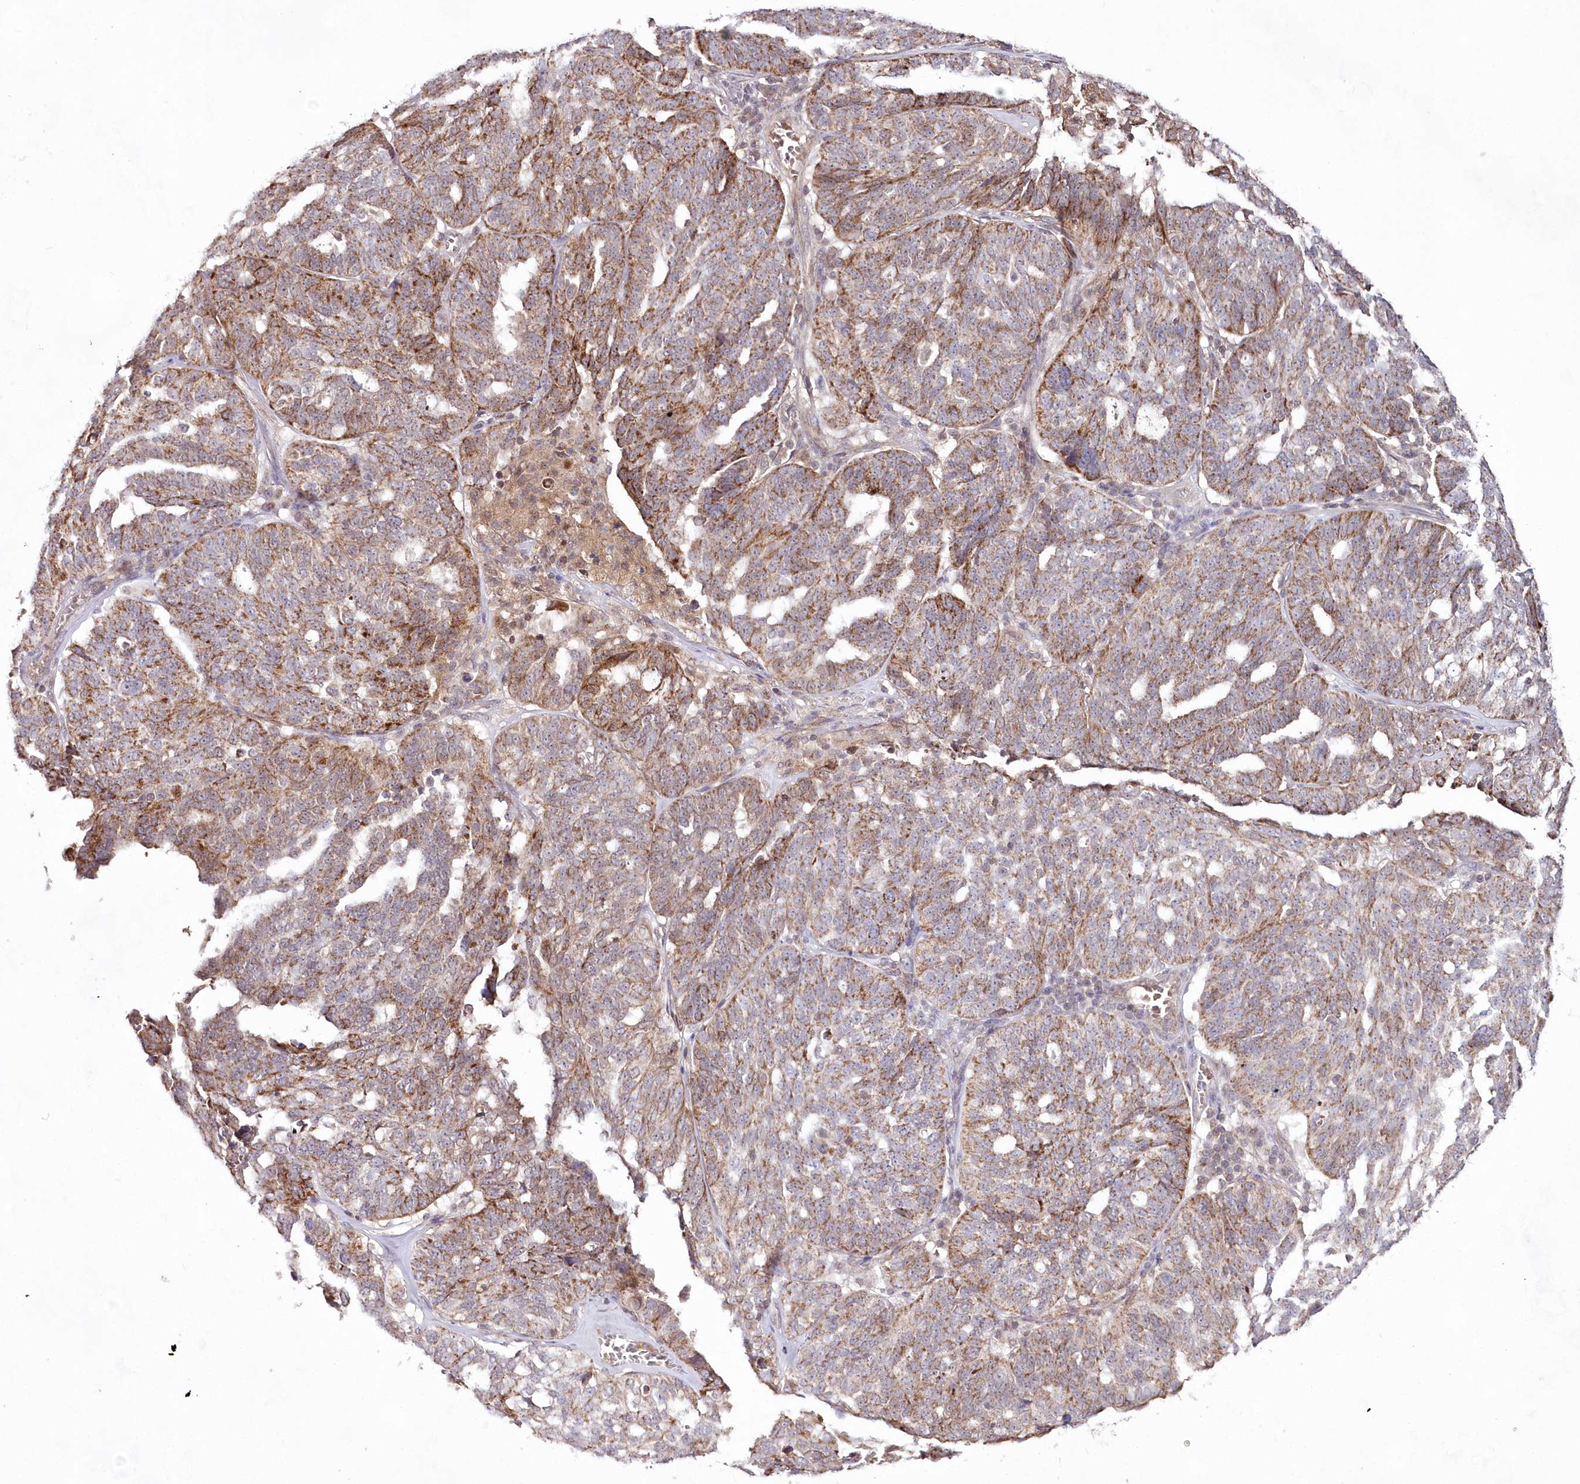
{"staining": {"intensity": "moderate", "quantity": ">75%", "location": "cytoplasmic/membranous"}, "tissue": "ovarian cancer", "cell_type": "Tumor cells", "image_type": "cancer", "snomed": [{"axis": "morphology", "description": "Cystadenocarcinoma, serous, NOS"}, {"axis": "topography", "description": "Ovary"}], "caption": "Immunohistochemical staining of ovarian cancer demonstrates medium levels of moderate cytoplasmic/membranous protein expression in about >75% of tumor cells. (DAB (3,3'-diaminobenzidine) = brown stain, brightfield microscopy at high magnification).", "gene": "IMPA1", "patient": {"sex": "female", "age": 59}}